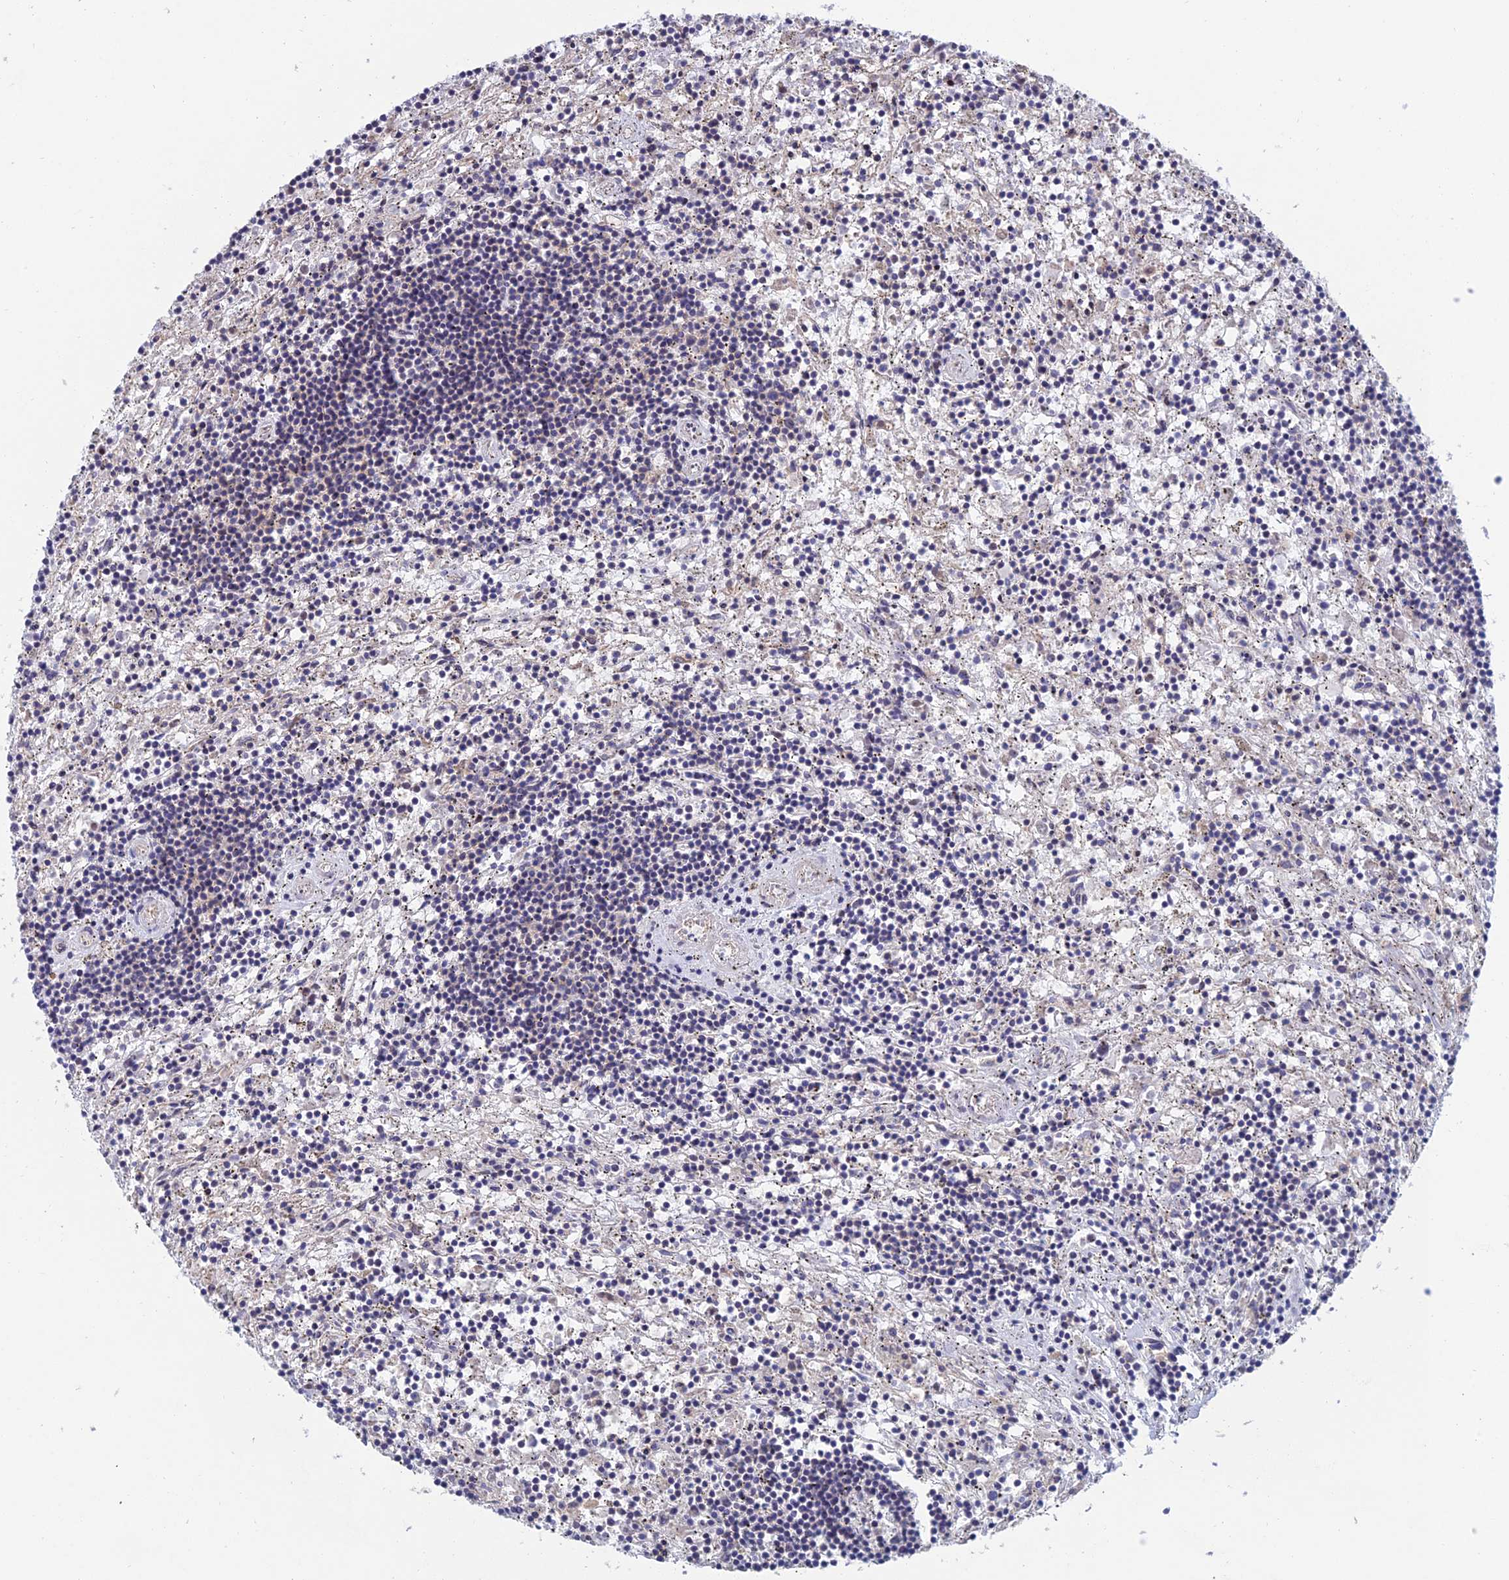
{"staining": {"intensity": "negative", "quantity": "none", "location": "none"}, "tissue": "lymphoma", "cell_type": "Tumor cells", "image_type": "cancer", "snomed": [{"axis": "morphology", "description": "Malignant lymphoma, non-Hodgkin's type, Low grade"}, {"axis": "topography", "description": "Spleen"}], "caption": "Tumor cells show no significant expression in lymphoma.", "gene": "USP37", "patient": {"sex": "male", "age": 76}}